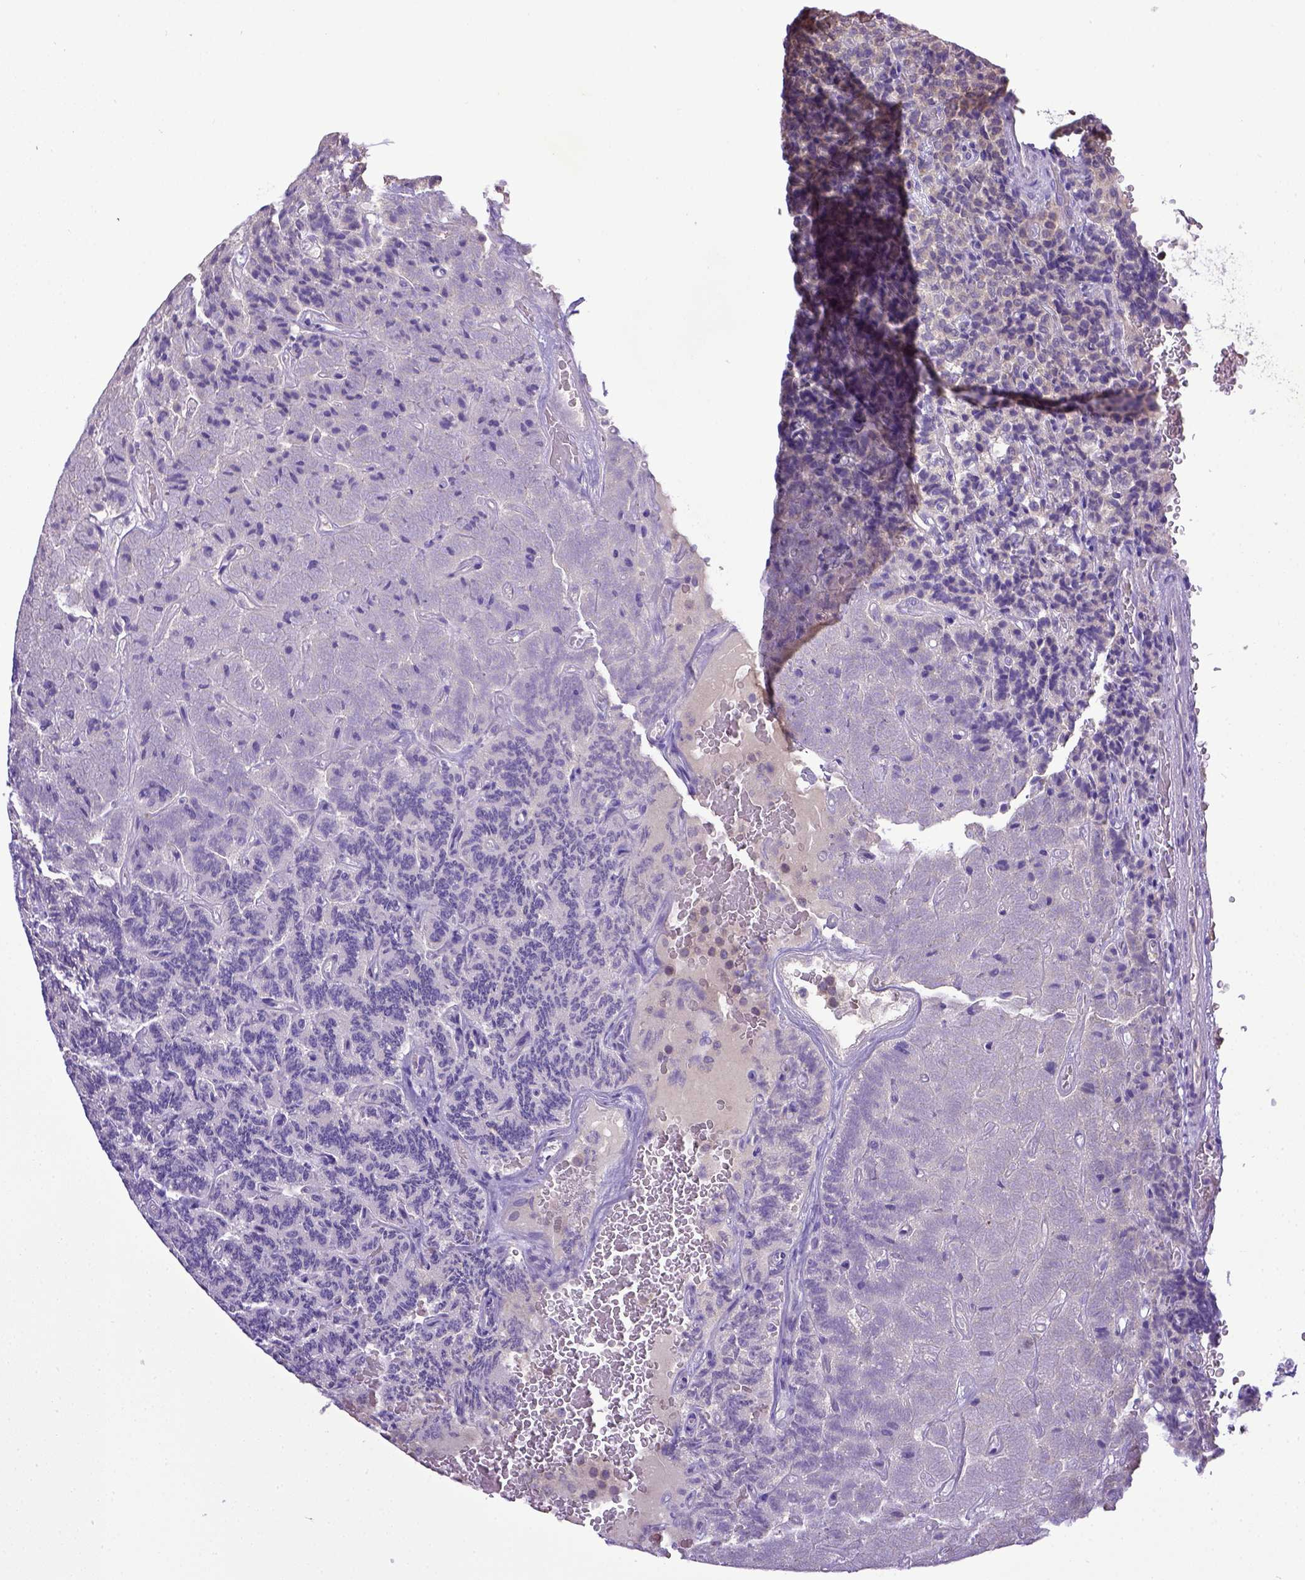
{"staining": {"intensity": "negative", "quantity": "none", "location": "none"}, "tissue": "carcinoid", "cell_type": "Tumor cells", "image_type": "cancer", "snomed": [{"axis": "morphology", "description": "Carcinoid, malignant, NOS"}, {"axis": "topography", "description": "Pancreas"}], "caption": "This image is of malignant carcinoid stained with immunohistochemistry to label a protein in brown with the nuclei are counter-stained blue. There is no staining in tumor cells. (Brightfield microscopy of DAB (3,3'-diaminobenzidine) immunohistochemistry (IHC) at high magnification).", "gene": "CD40", "patient": {"sex": "male", "age": 36}}